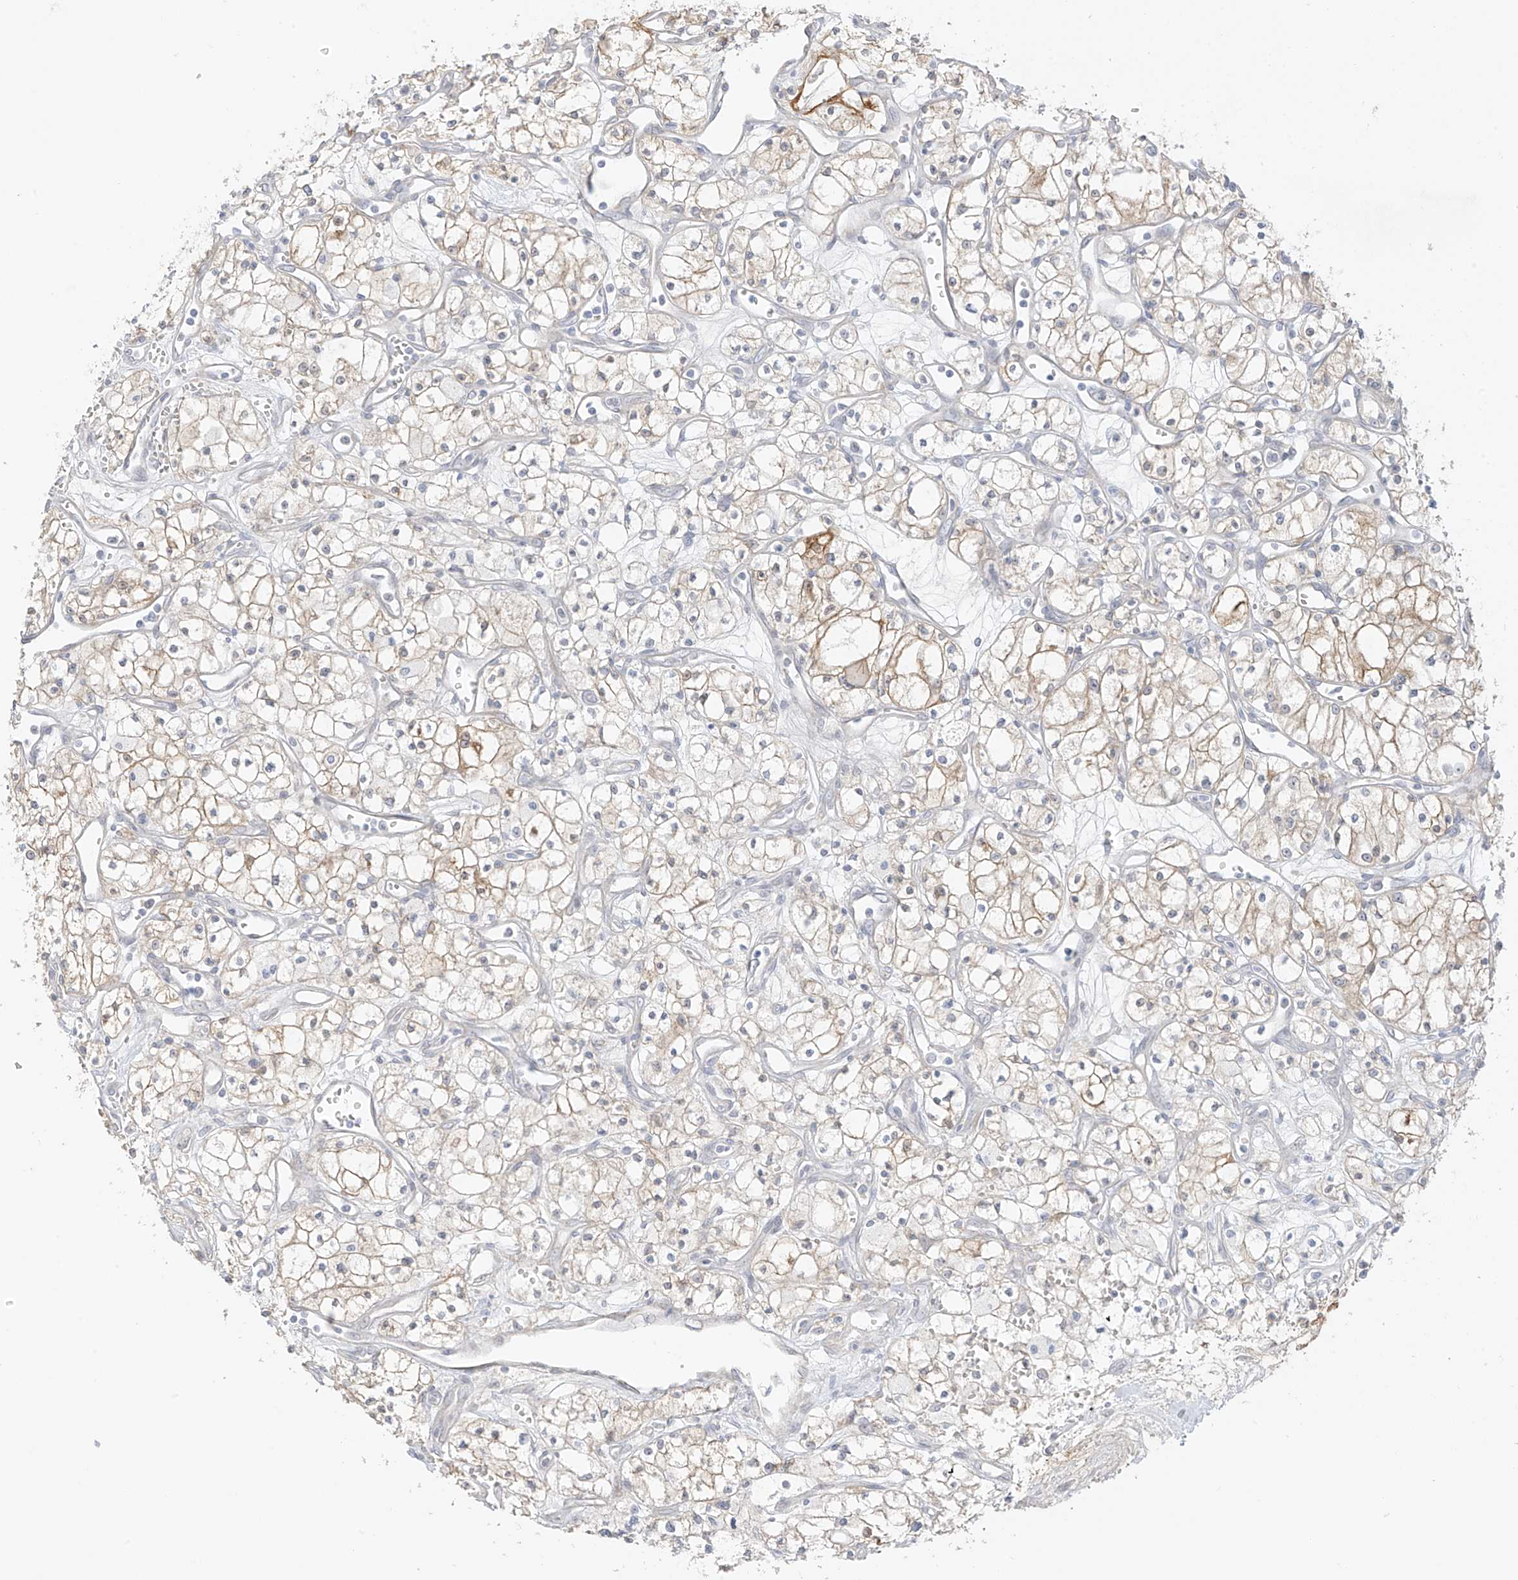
{"staining": {"intensity": "moderate", "quantity": "<25%", "location": "cytoplasmic/membranous"}, "tissue": "renal cancer", "cell_type": "Tumor cells", "image_type": "cancer", "snomed": [{"axis": "morphology", "description": "Adenocarcinoma, NOS"}, {"axis": "topography", "description": "Kidney"}], "caption": "Renal adenocarcinoma stained with a protein marker exhibits moderate staining in tumor cells.", "gene": "DCDC2", "patient": {"sex": "male", "age": 59}}